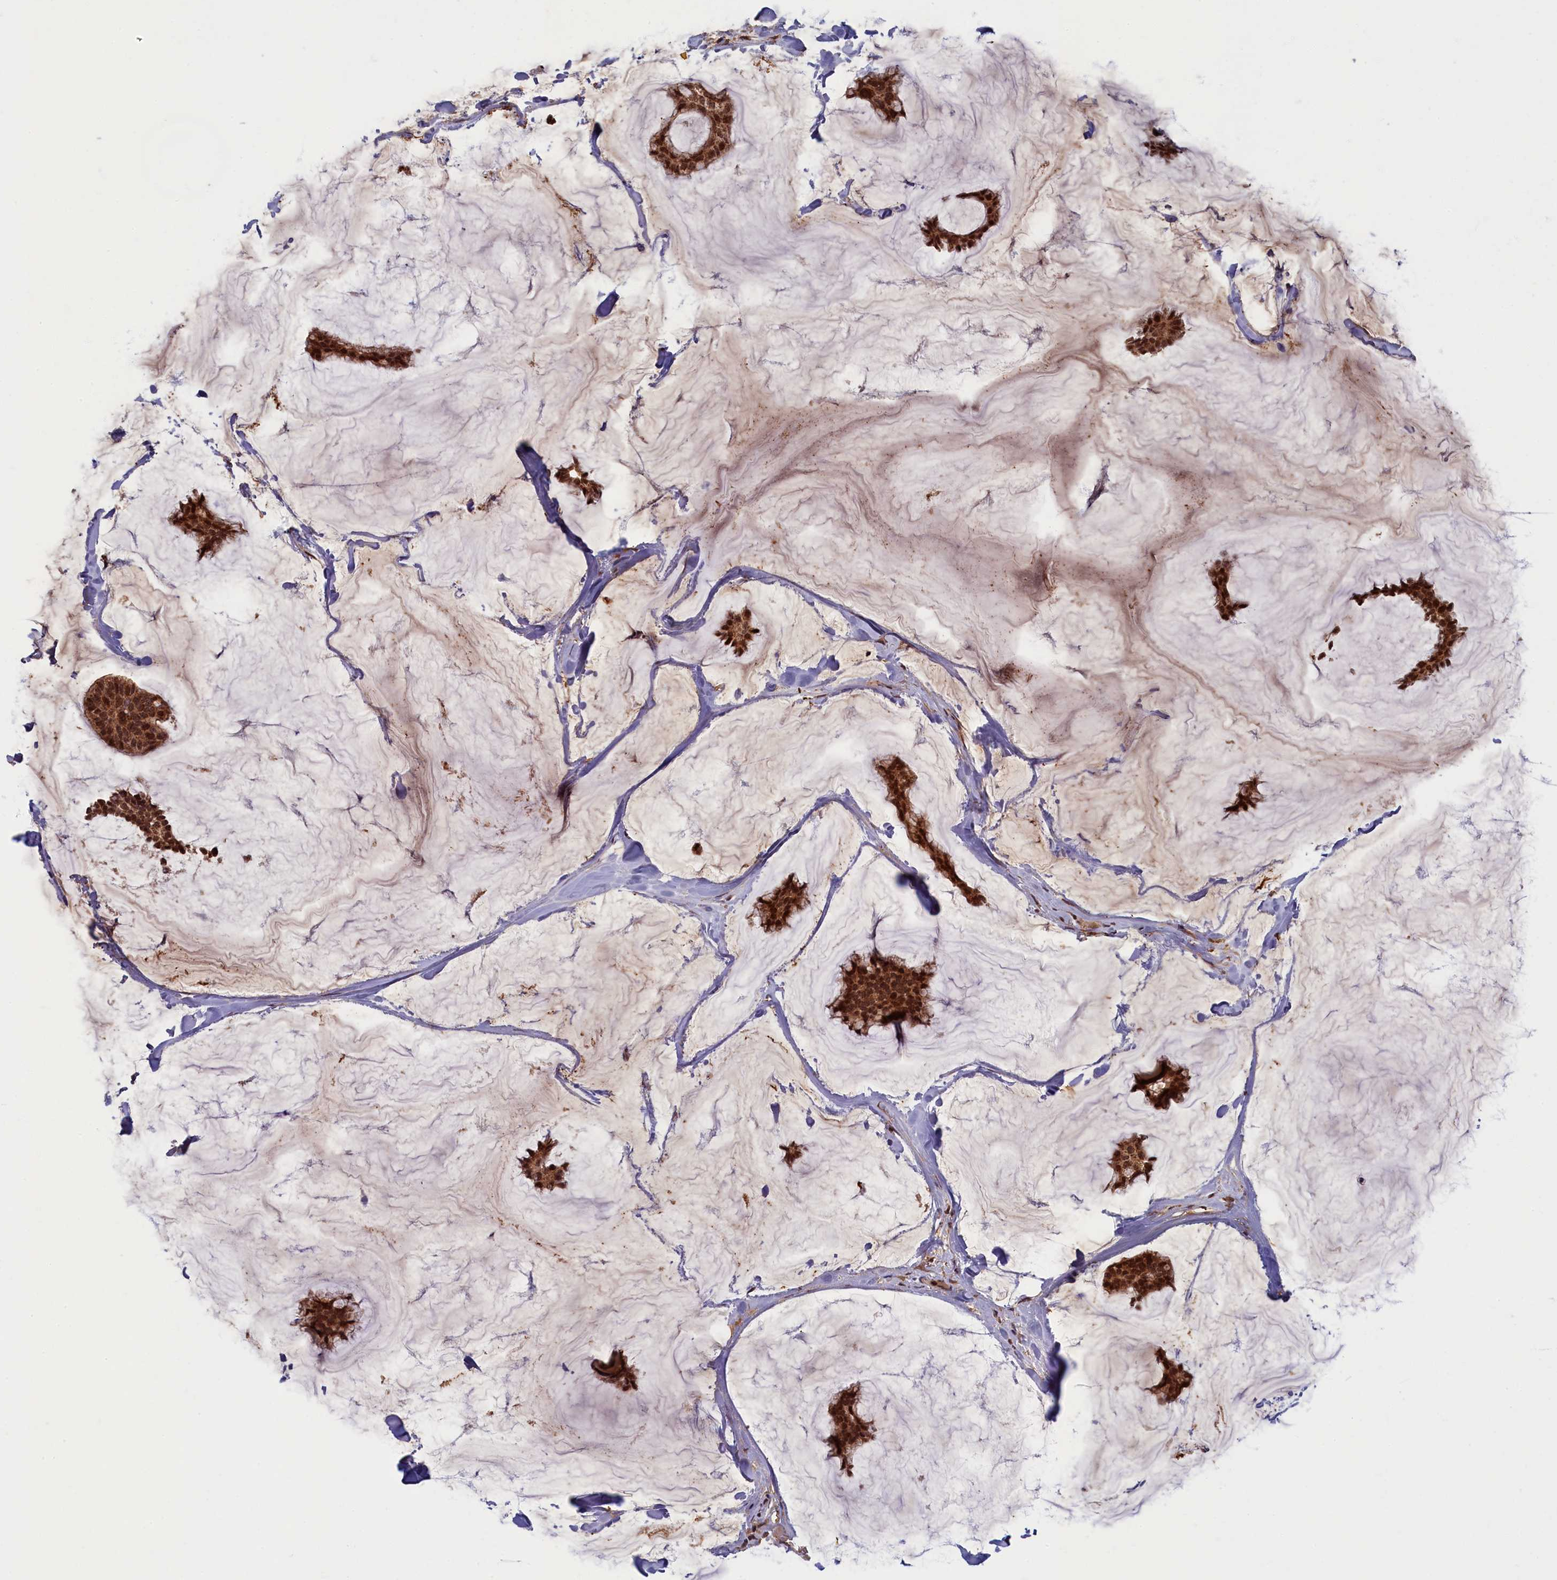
{"staining": {"intensity": "strong", "quantity": ">75%", "location": "cytoplasmic/membranous,nuclear"}, "tissue": "breast cancer", "cell_type": "Tumor cells", "image_type": "cancer", "snomed": [{"axis": "morphology", "description": "Duct carcinoma"}, {"axis": "topography", "description": "Breast"}], "caption": "Human invasive ductal carcinoma (breast) stained for a protein (brown) exhibits strong cytoplasmic/membranous and nuclear positive staining in approximately >75% of tumor cells.", "gene": "BRCA1", "patient": {"sex": "female", "age": 93}}